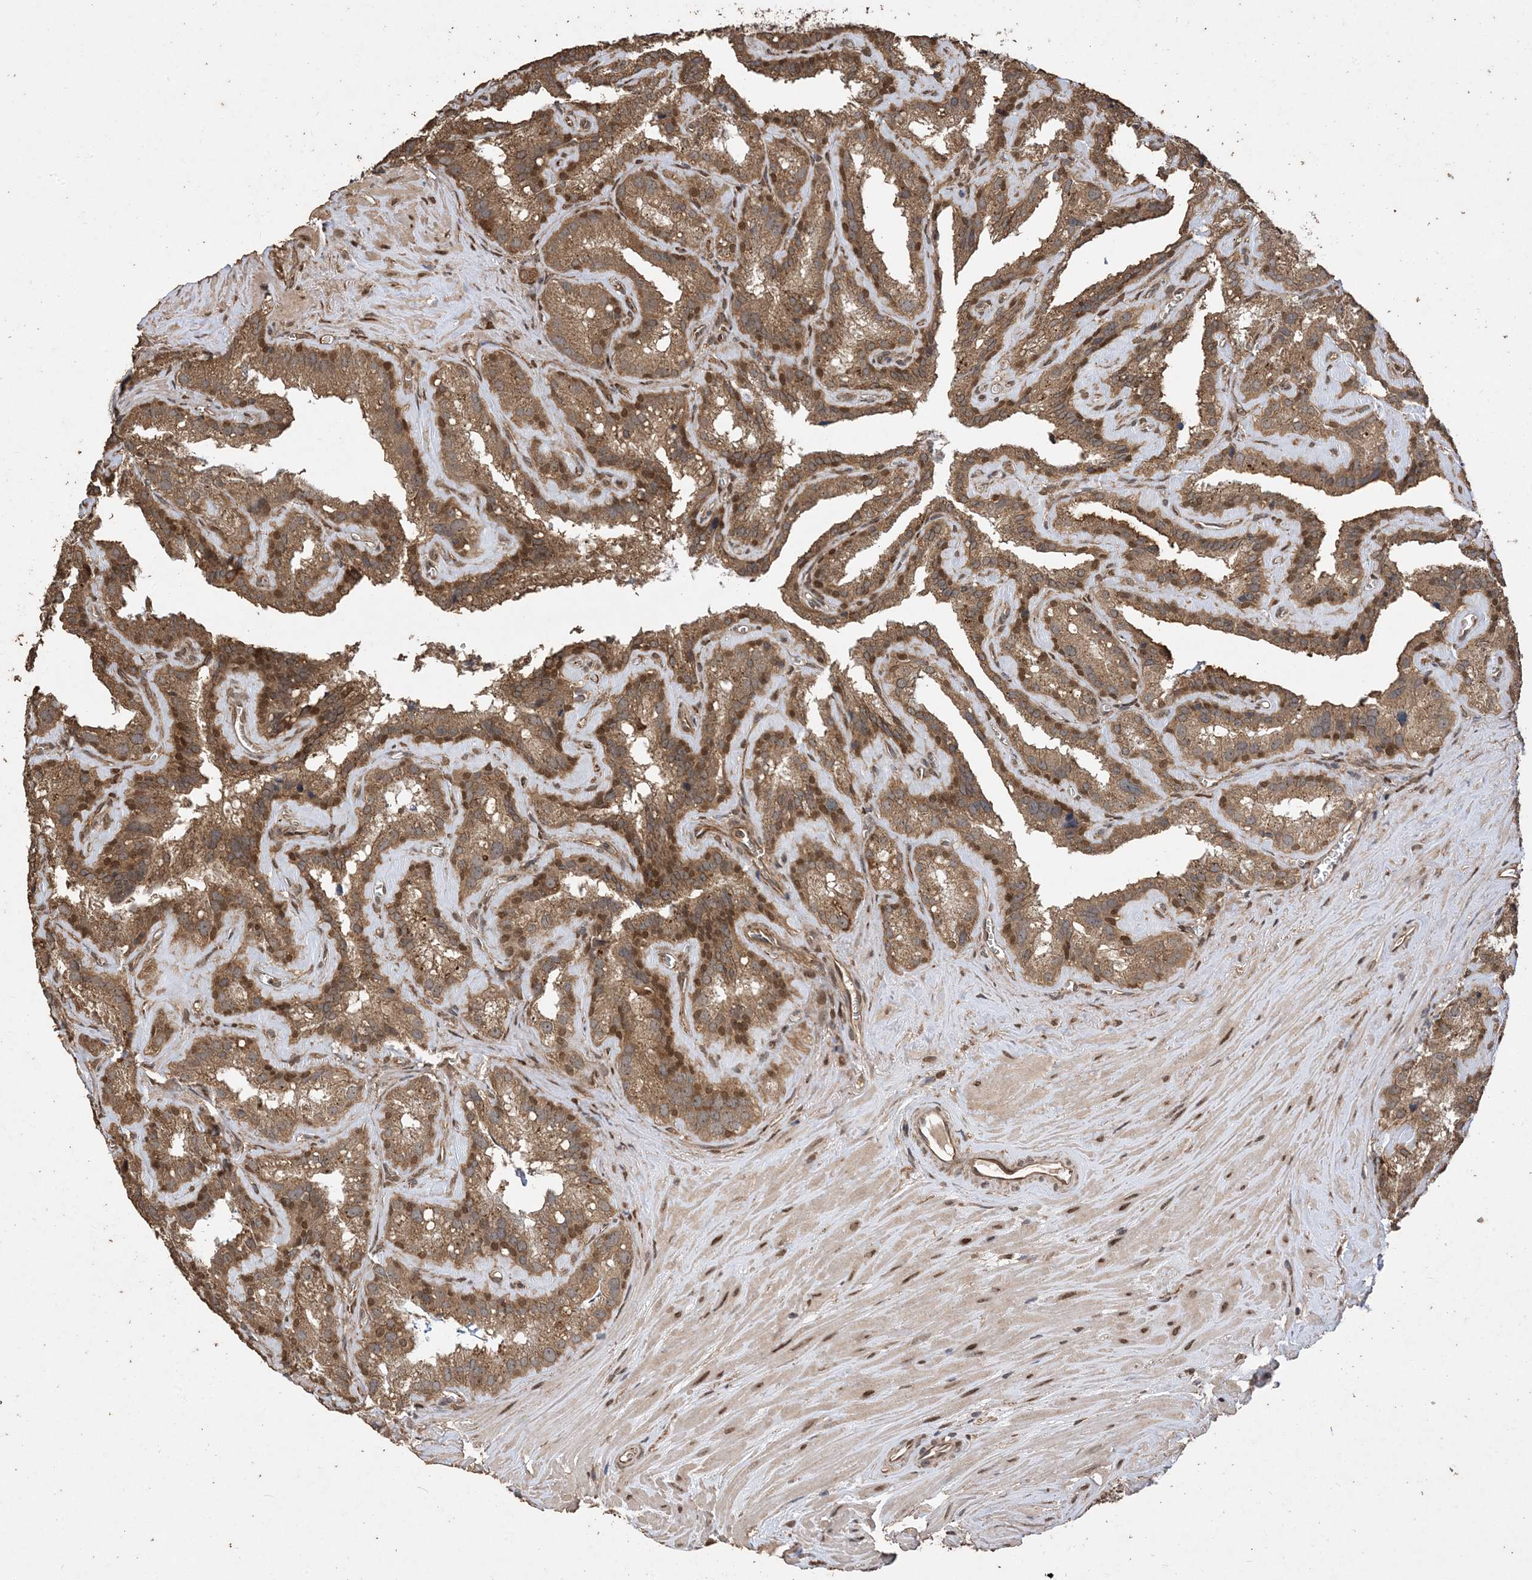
{"staining": {"intensity": "moderate", "quantity": ">75%", "location": "cytoplasmic/membranous,nuclear"}, "tissue": "seminal vesicle", "cell_type": "Glandular cells", "image_type": "normal", "snomed": [{"axis": "morphology", "description": "Normal tissue, NOS"}, {"axis": "topography", "description": "Prostate"}, {"axis": "topography", "description": "Seminal veicle"}], "caption": "An image of human seminal vesicle stained for a protein displays moderate cytoplasmic/membranous,nuclear brown staining in glandular cells. The protein is stained brown, and the nuclei are stained in blue (DAB (3,3'-diaminobenzidine) IHC with brightfield microscopy, high magnification).", "gene": "ZKSCAN5", "patient": {"sex": "male", "age": 59}}